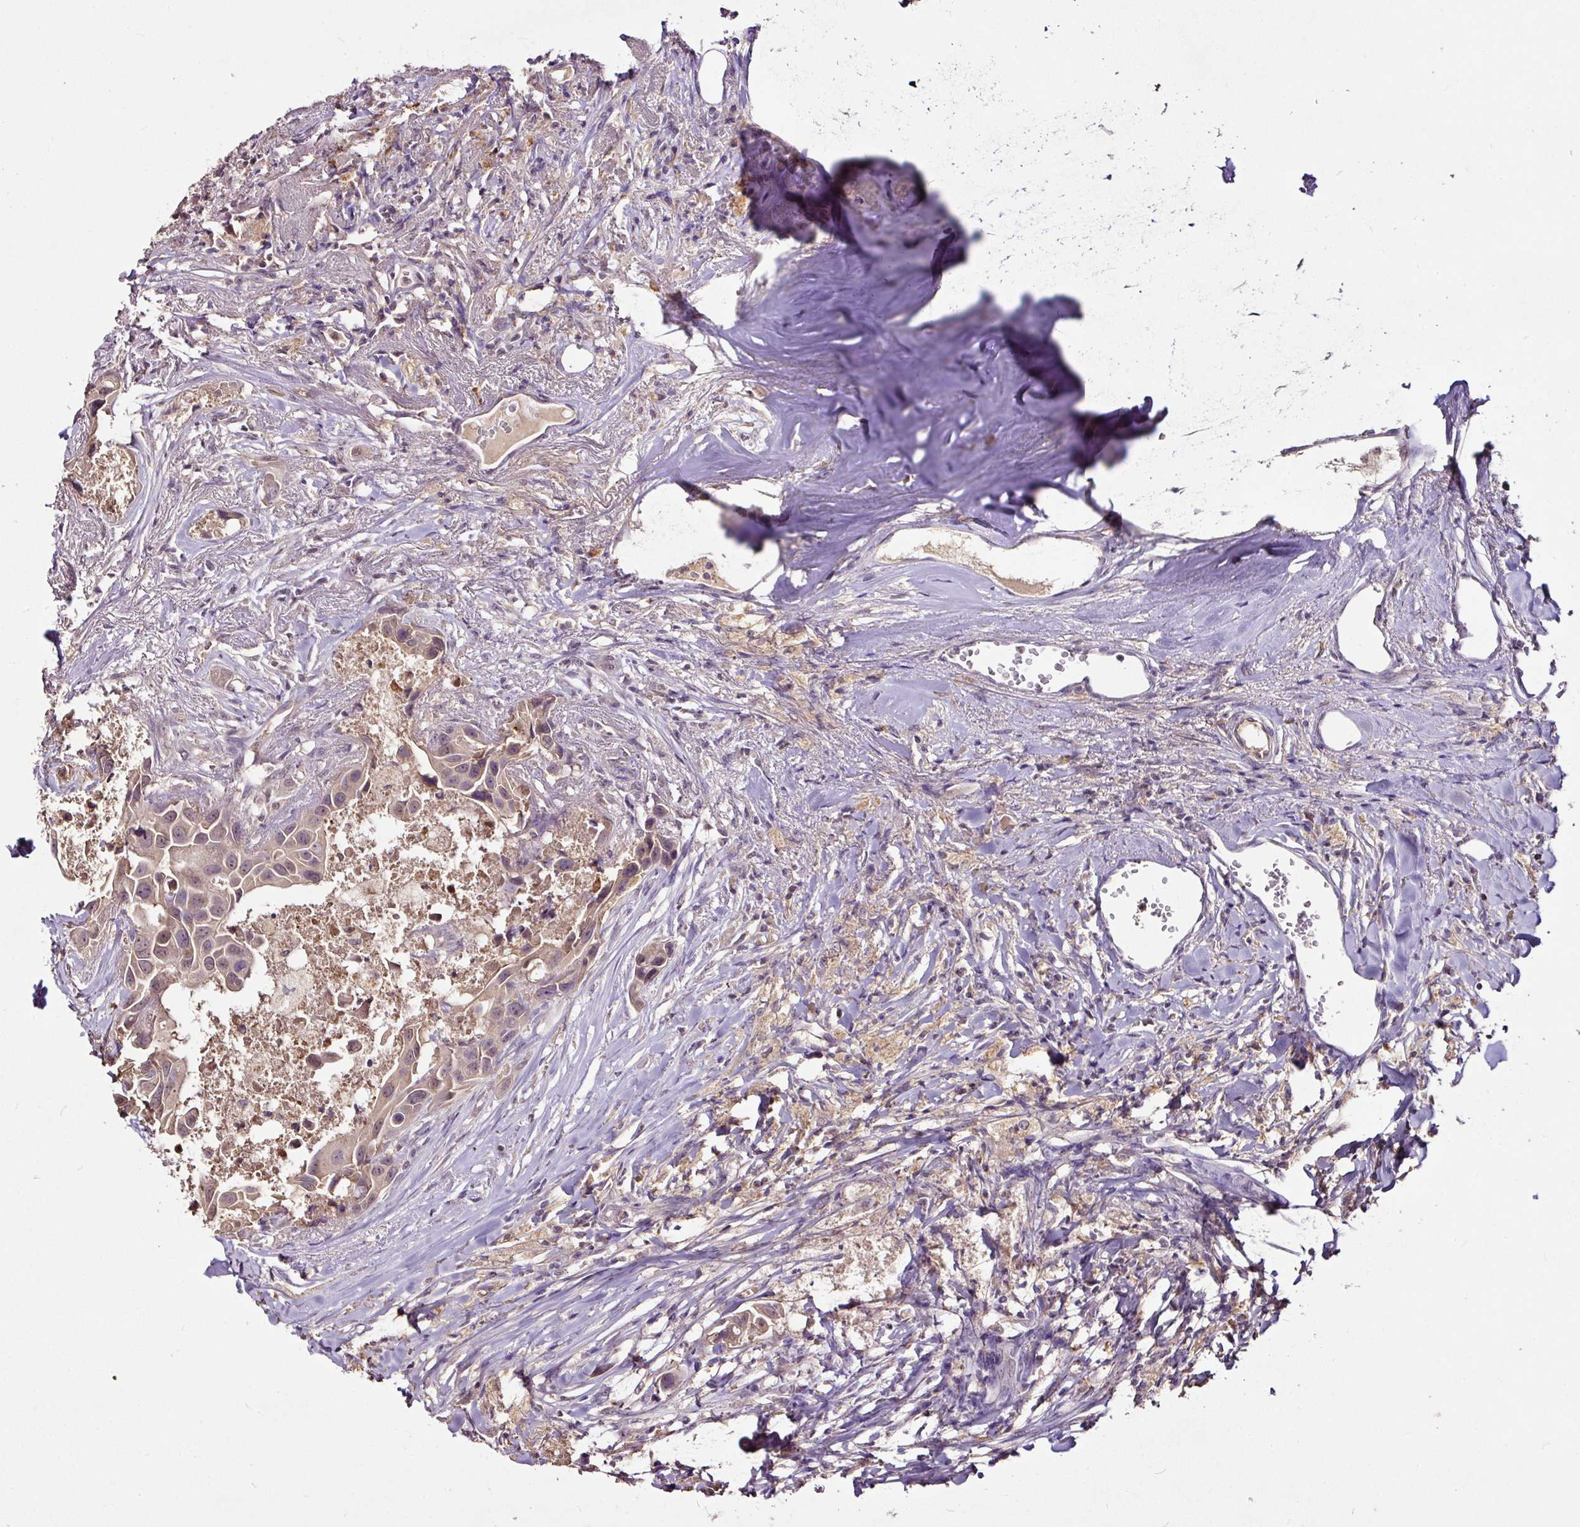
{"staining": {"intensity": "weak", "quantity": "25%-75%", "location": "nuclear"}, "tissue": "head and neck cancer", "cell_type": "Tumor cells", "image_type": "cancer", "snomed": [{"axis": "morphology", "description": "Adenocarcinoma, NOS"}, {"axis": "morphology", "description": "Adenocarcinoma, metastatic, NOS"}, {"axis": "topography", "description": "Head-Neck"}], "caption": "Immunohistochemistry (IHC) (DAB (3,3'-diaminobenzidine)) staining of head and neck cancer (adenocarcinoma) reveals weak nuclear protein expression in approximately 25%-75% of tumor cells.", "gene": "RPL38", "patient": {"sex": "male", "age": 75}}